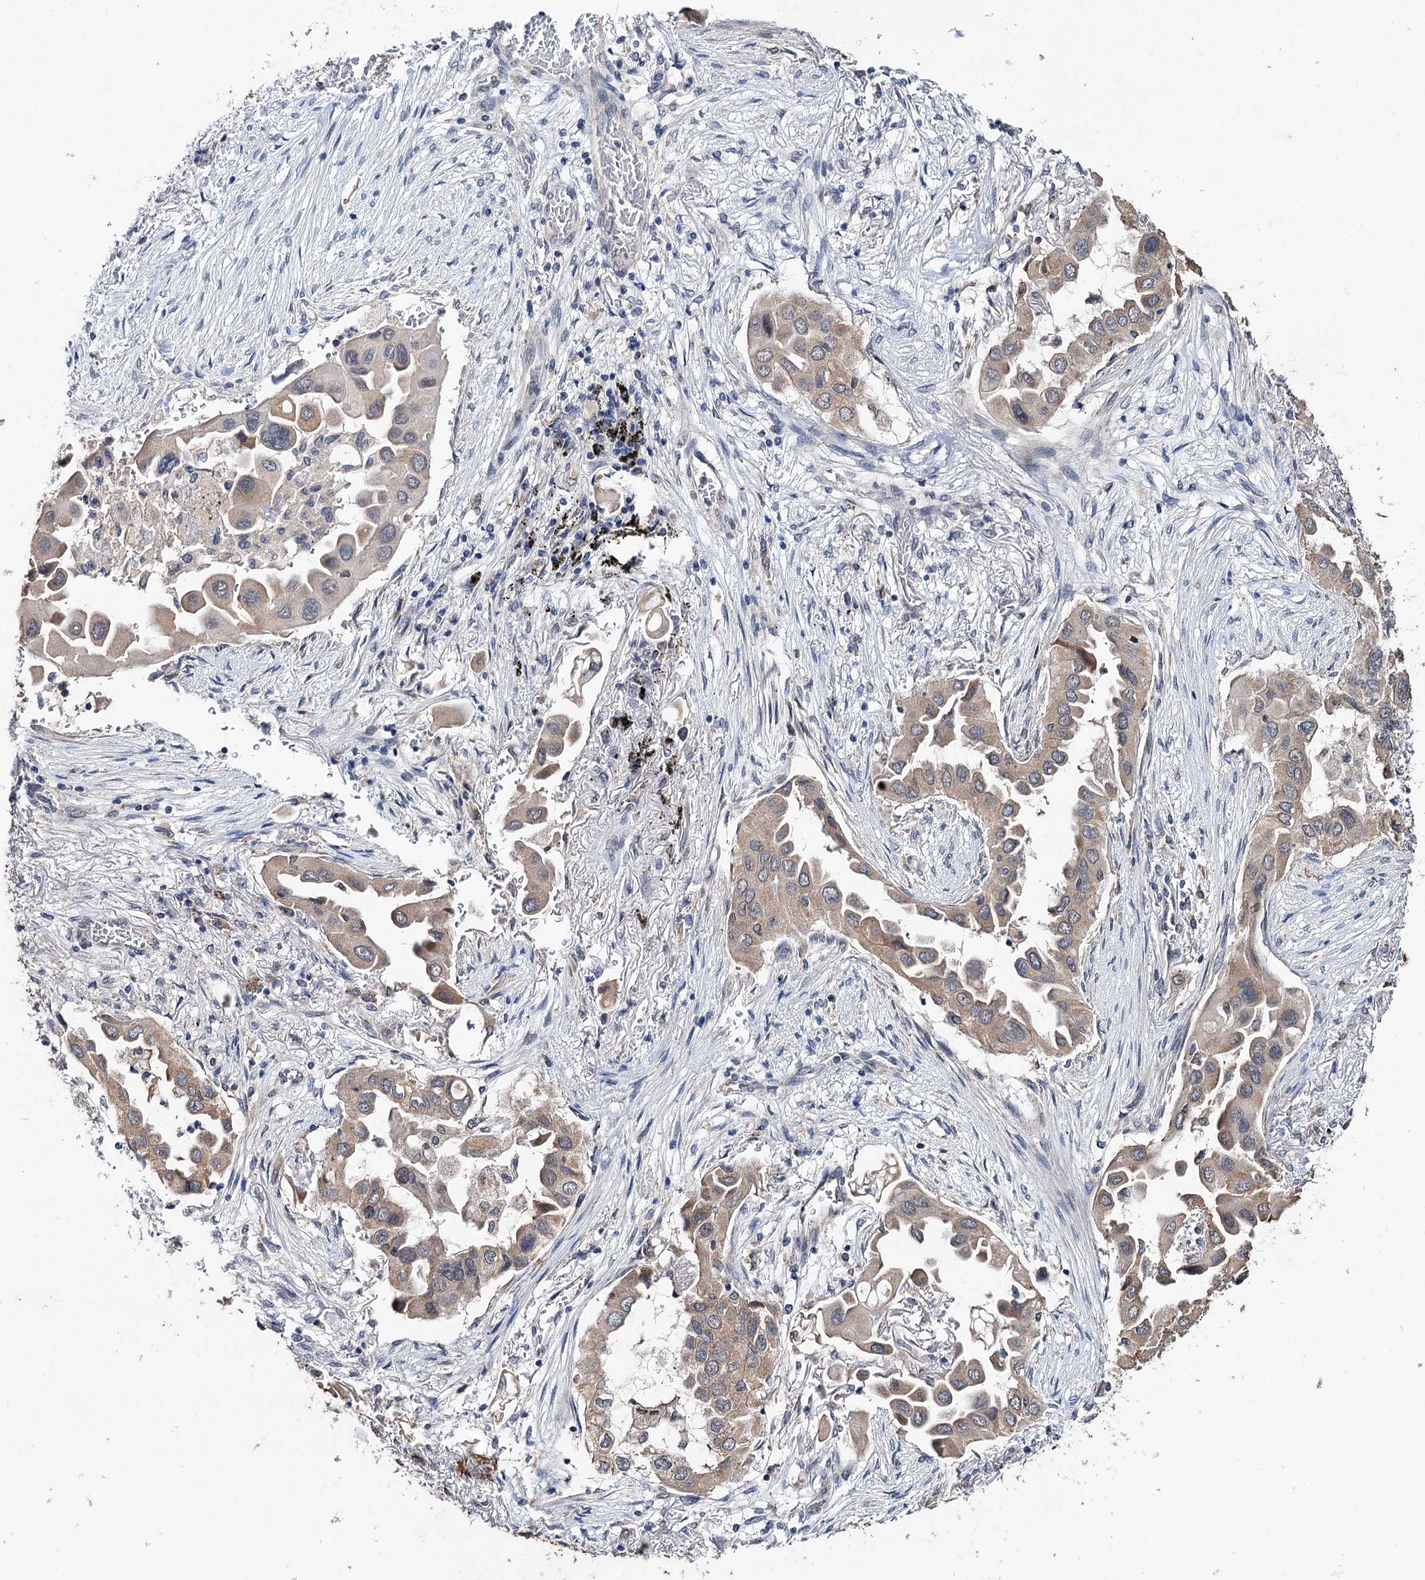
{"staining": {"intensity": "moderate", "quantity": ">75%", "location": "cytoplasmic/membranous"}, "tissue": "lung cancer", "cell_type": "Tumor cells", "image_type": "cancer", "snomed": [{"axis": "morphology", "description": "Adenocarcinoma, NOS"}, {"axis": "topography", "description": "Lung"}], "caption": "Immunohistochemistry (IHC) staining of lung adenocarcinoma, which exhibits medium levels of moderate cytoplasmic/membranous positivity in about >75% of tumor cells indicating moderate cytoplasmic/membranous protein expression. The staining was performed using DAB (brown) for protein detection and nuclei were counterstained in hematoxylin (blue).", "gene": "CLPB", "patient": {"sex": "female", "age": 76}}